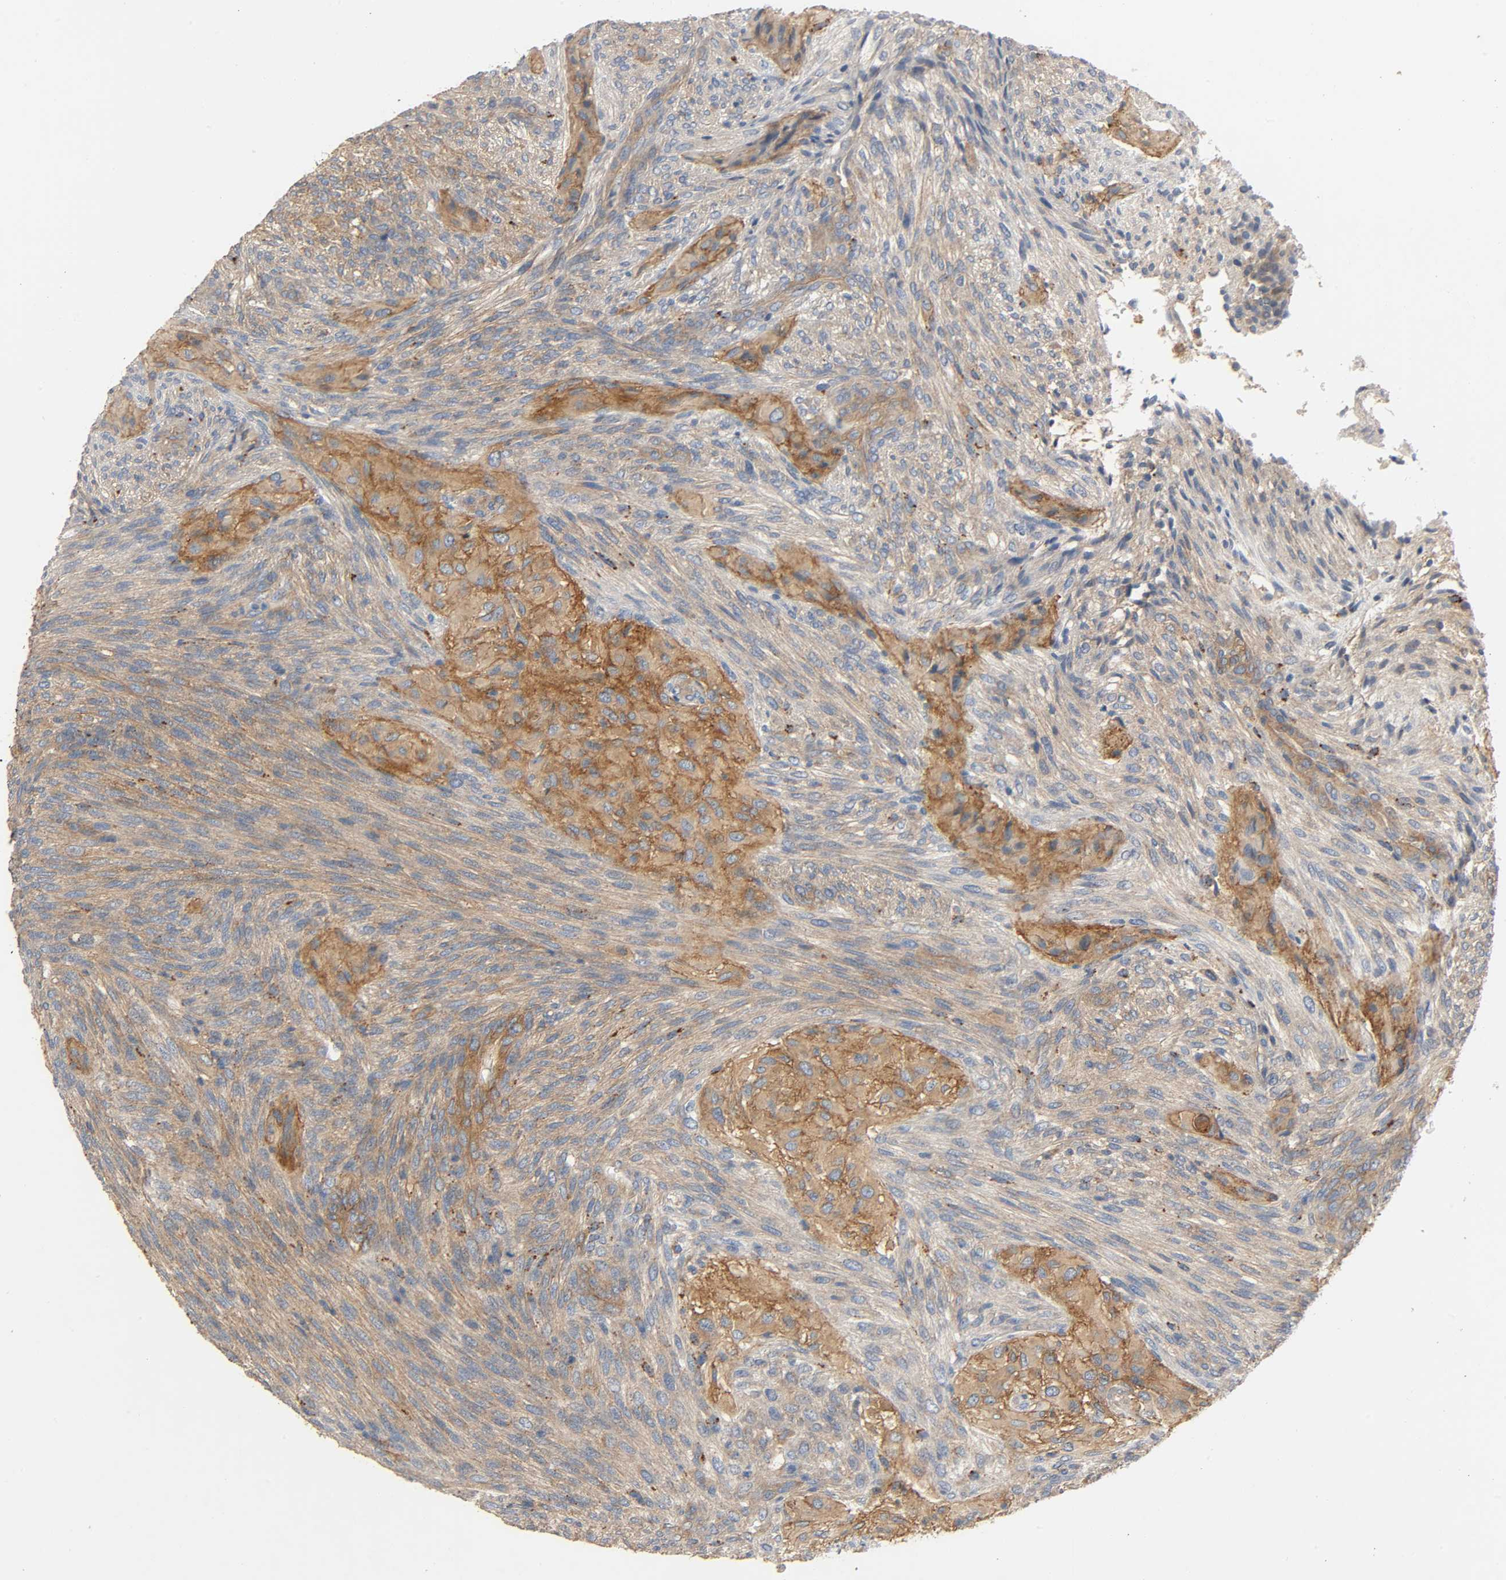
{"staining": {"intensity": "moderate", "quantity": ">75%", "location": "cytoplasmic/membranous"}, "tissue": "glioma", "cell_type": "Tumor cells", "image_type": "cancer", "snomed": [{"axis": "morphology", "description": "Glioma, malignant, High grade"}, {"axis": "topography", "description": "Cerebral cortex"}], "caption": "Protein staining displays moderate cytoplasmic/membranous expression in about >75% of tumor cells in malignant glioma (high-grade).", "gene": "ARPC1A", "patient": {"sex": "female", "age": 55}}